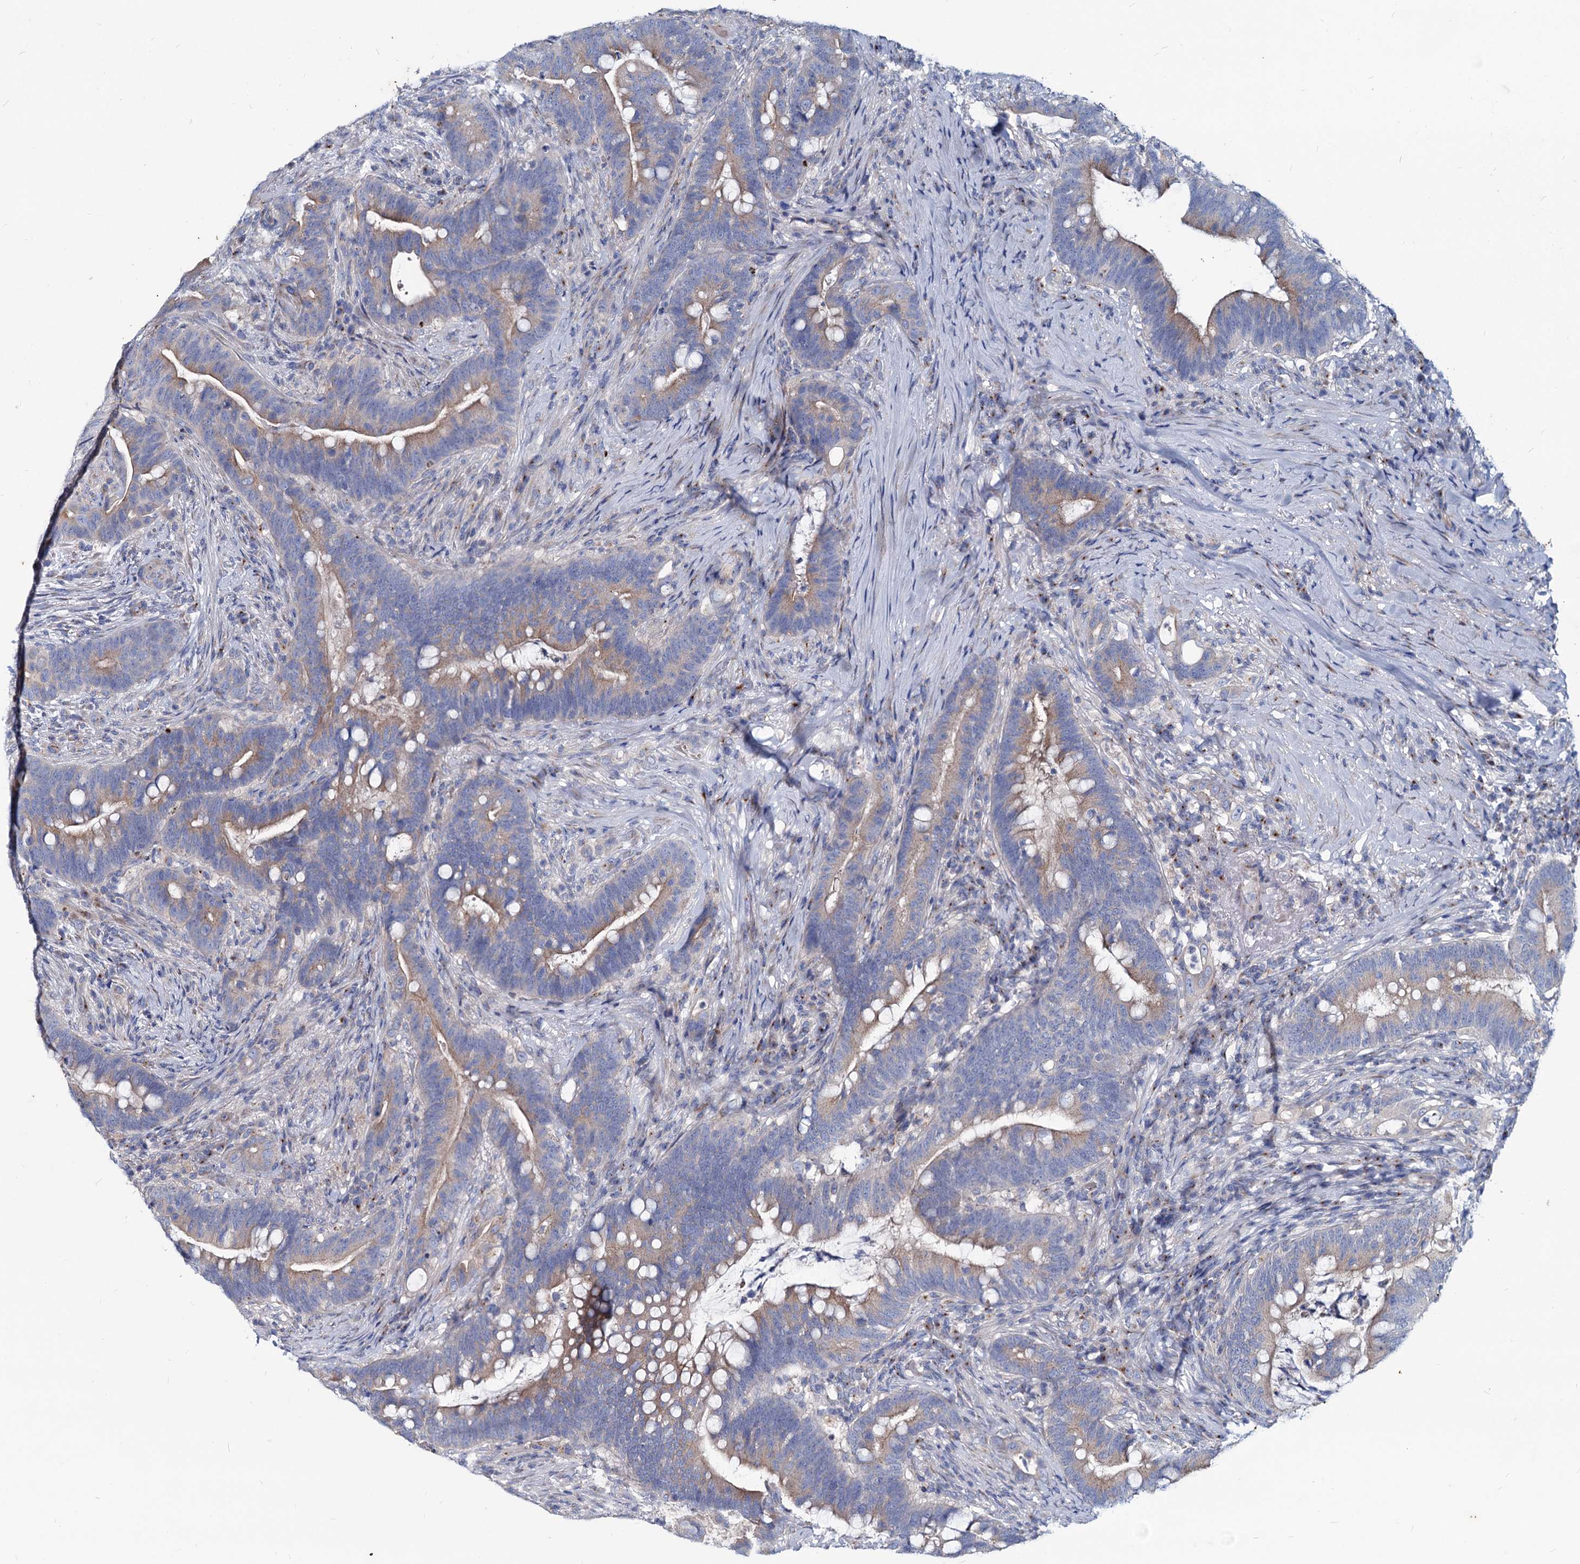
{"staining": {"intensity": "weak", "quantity": "25%-75%", "location": "cytoplasmic/membranous"}, "tissue": "colorectal cancer", "cell_type": "Tumor cells", "image_type": "cancer", "snomed": [{"axis": "morphology", "description": "Adenocarcinoma, NOS"}, {"axis": "topography", "description": "Colon"}], "caption": "Immunohistochemical staining of colorectal adenocarcinoma exhibits low levels of weak cytoplasmic/membranous protein positivity in approximately 25%-75% of tumor cells.", "gene": "AGBL4", "patient": {"sex": "female", "age": 66}}